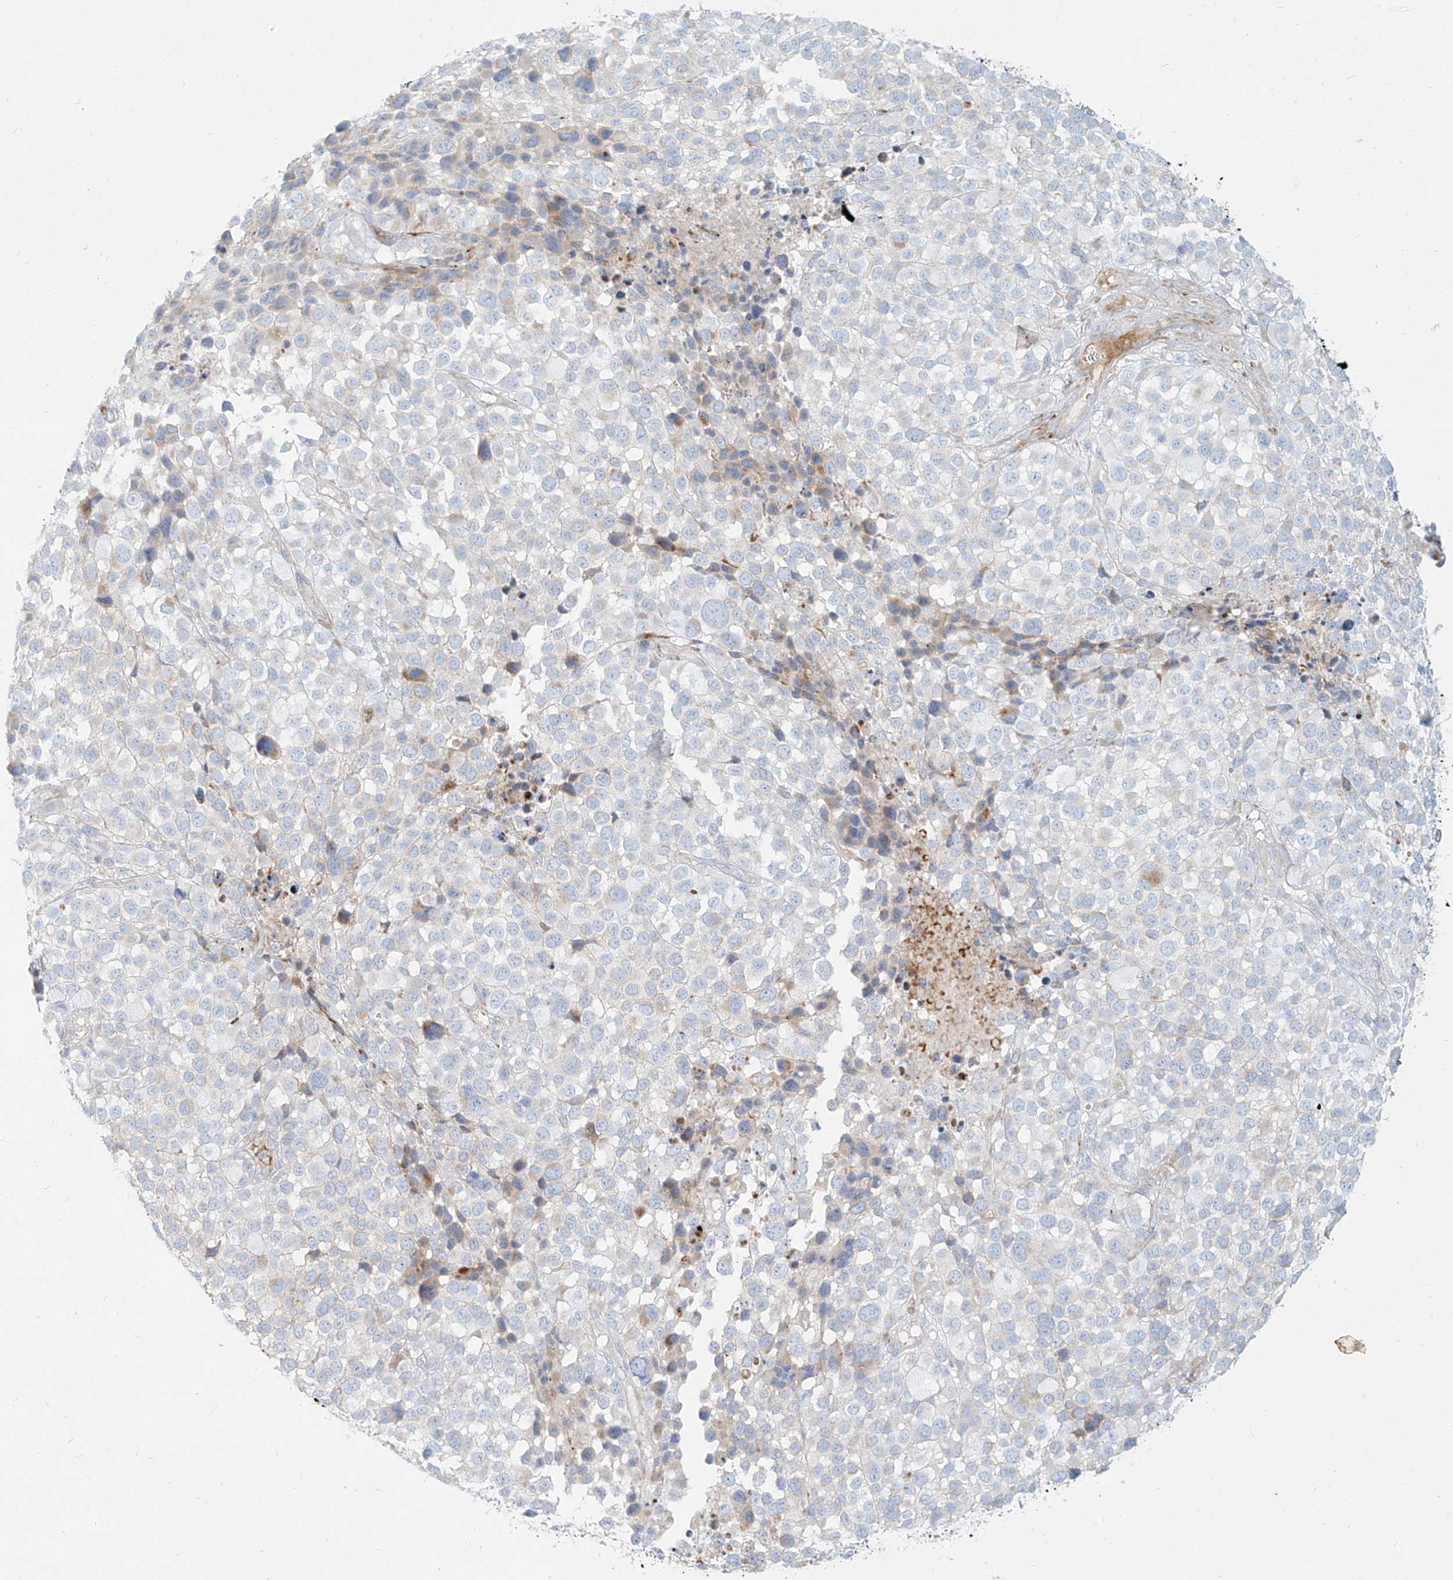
{"staining": {"intensity": "negative", "quantity": "none", "location": "none"}, "tissue": "melanoma", "cell_type": "Tumor cells", "image_type": "cancer", "snomed": [{"axis": "morphology", "description": "Malignant melanoma, NOS"}, {"axis": "topography", "description": "Skin of trunk"}], "caption": "High power microscopy image of an IHC image of malignant melanoma, revealing no significant positivity in tumor cells.", "gene": "MTX2", "patient": {"sex": "male", "age": 71}}